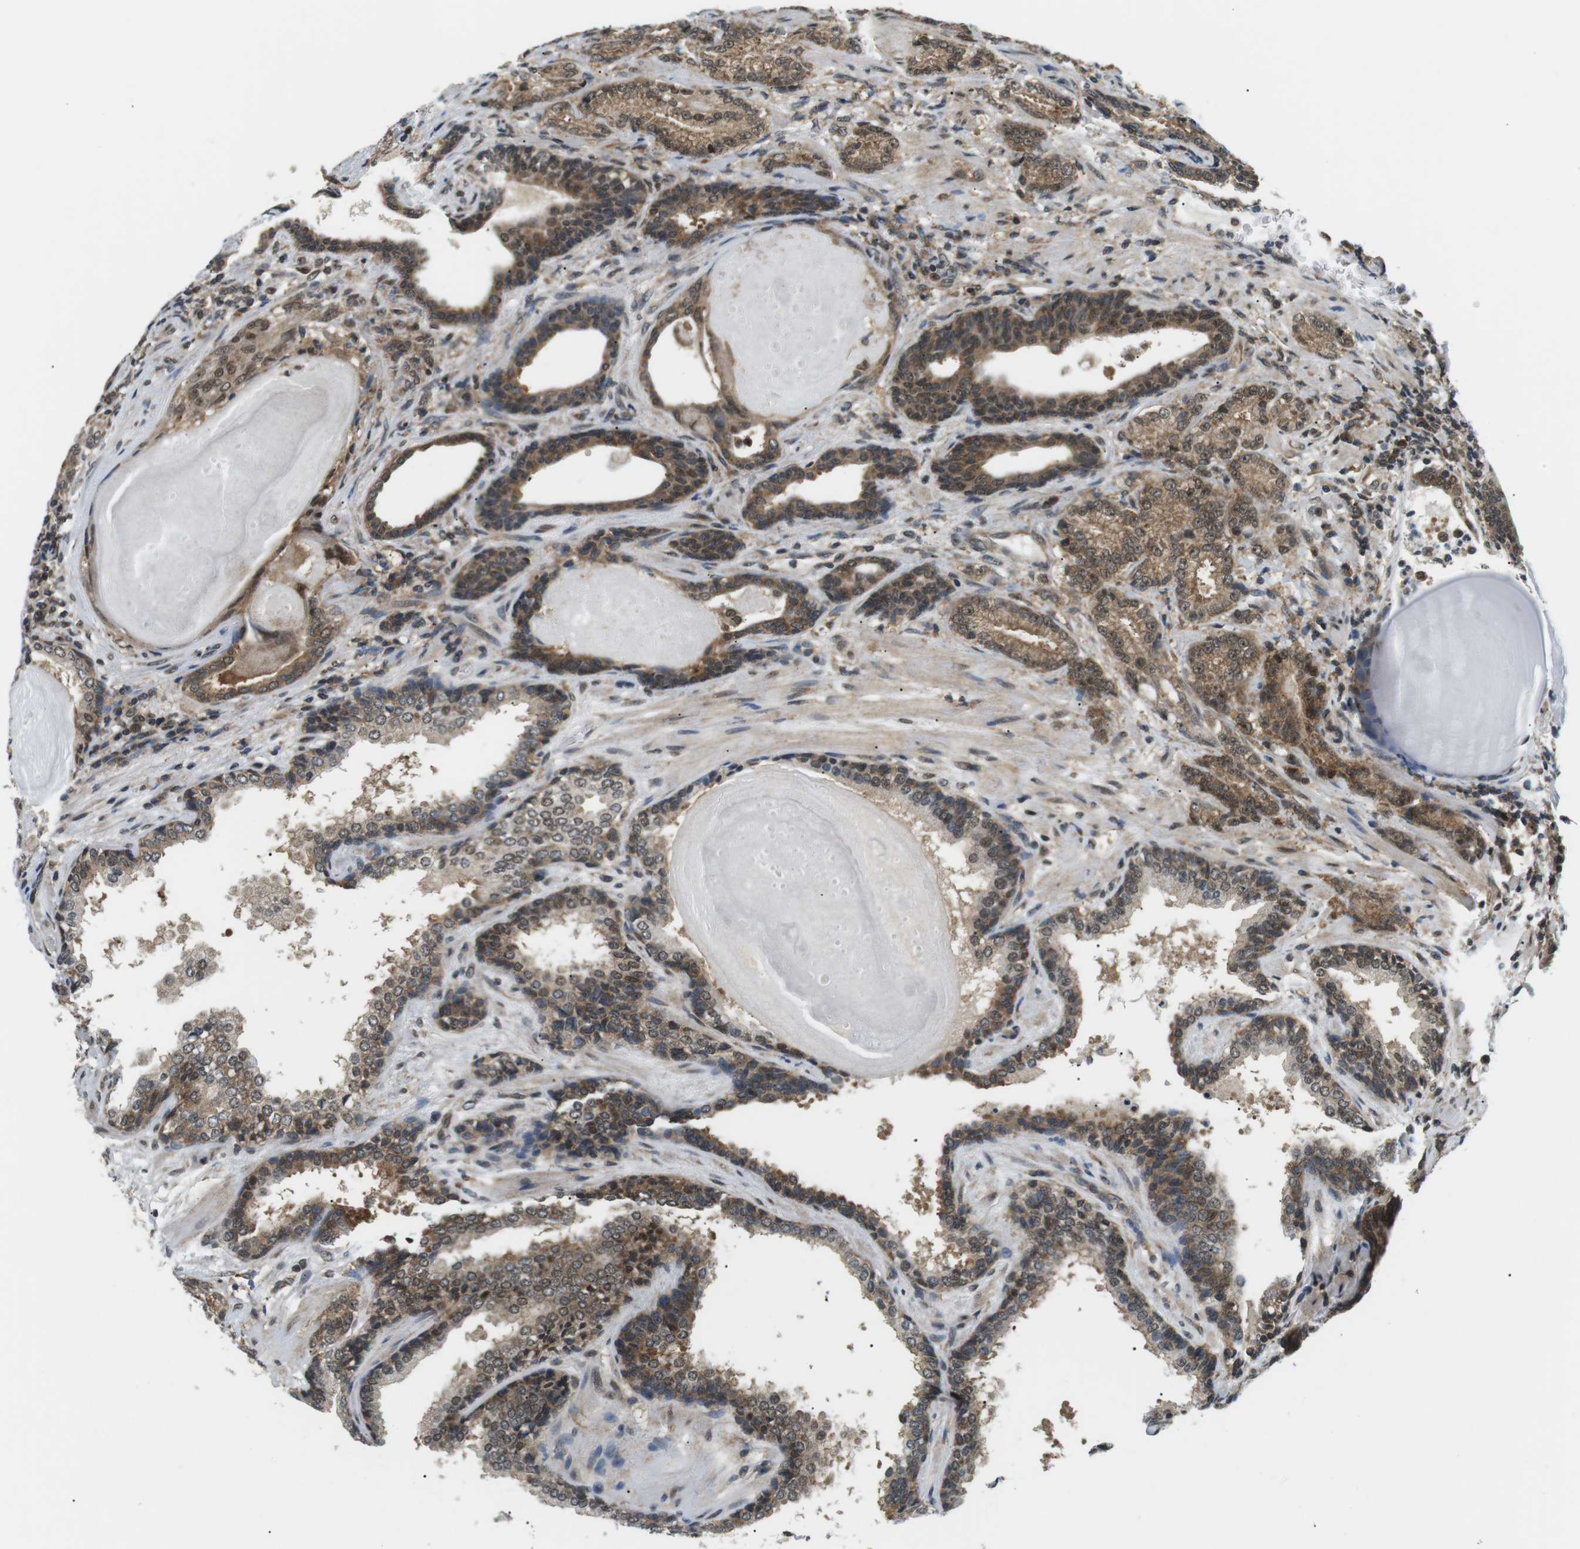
{"staining": {"intensity": "moderate", "quantity": ">75%", "location": "cytoplasmic/membranous,nuclear"}, "tissue": "prostate cancer", "cell_type": "Tumor cells", "image_type": "cancer", "snomed": [{"axis": "morphology", "description": "Adenocarcinoma, High grade"}, {"axis": "topography", "description": "Prostate"}], "caption": "IHC staining of prostate high-grade adenocarcinoma, which exhibits medium levels of moderate cytoplasmic/membranous and nuclear expression in about >75% of tumor cells indicating moderate cytoplasmic/membranous and nuclear protein staining. The staining was performed using DAB (3,3'-diaminobenzidine) (brown) for protein detection and nuclei were counterstained in hematoxylin (blue).", "gene": "CSNK2B", "patient": {"sex": "male", "age": 61}}